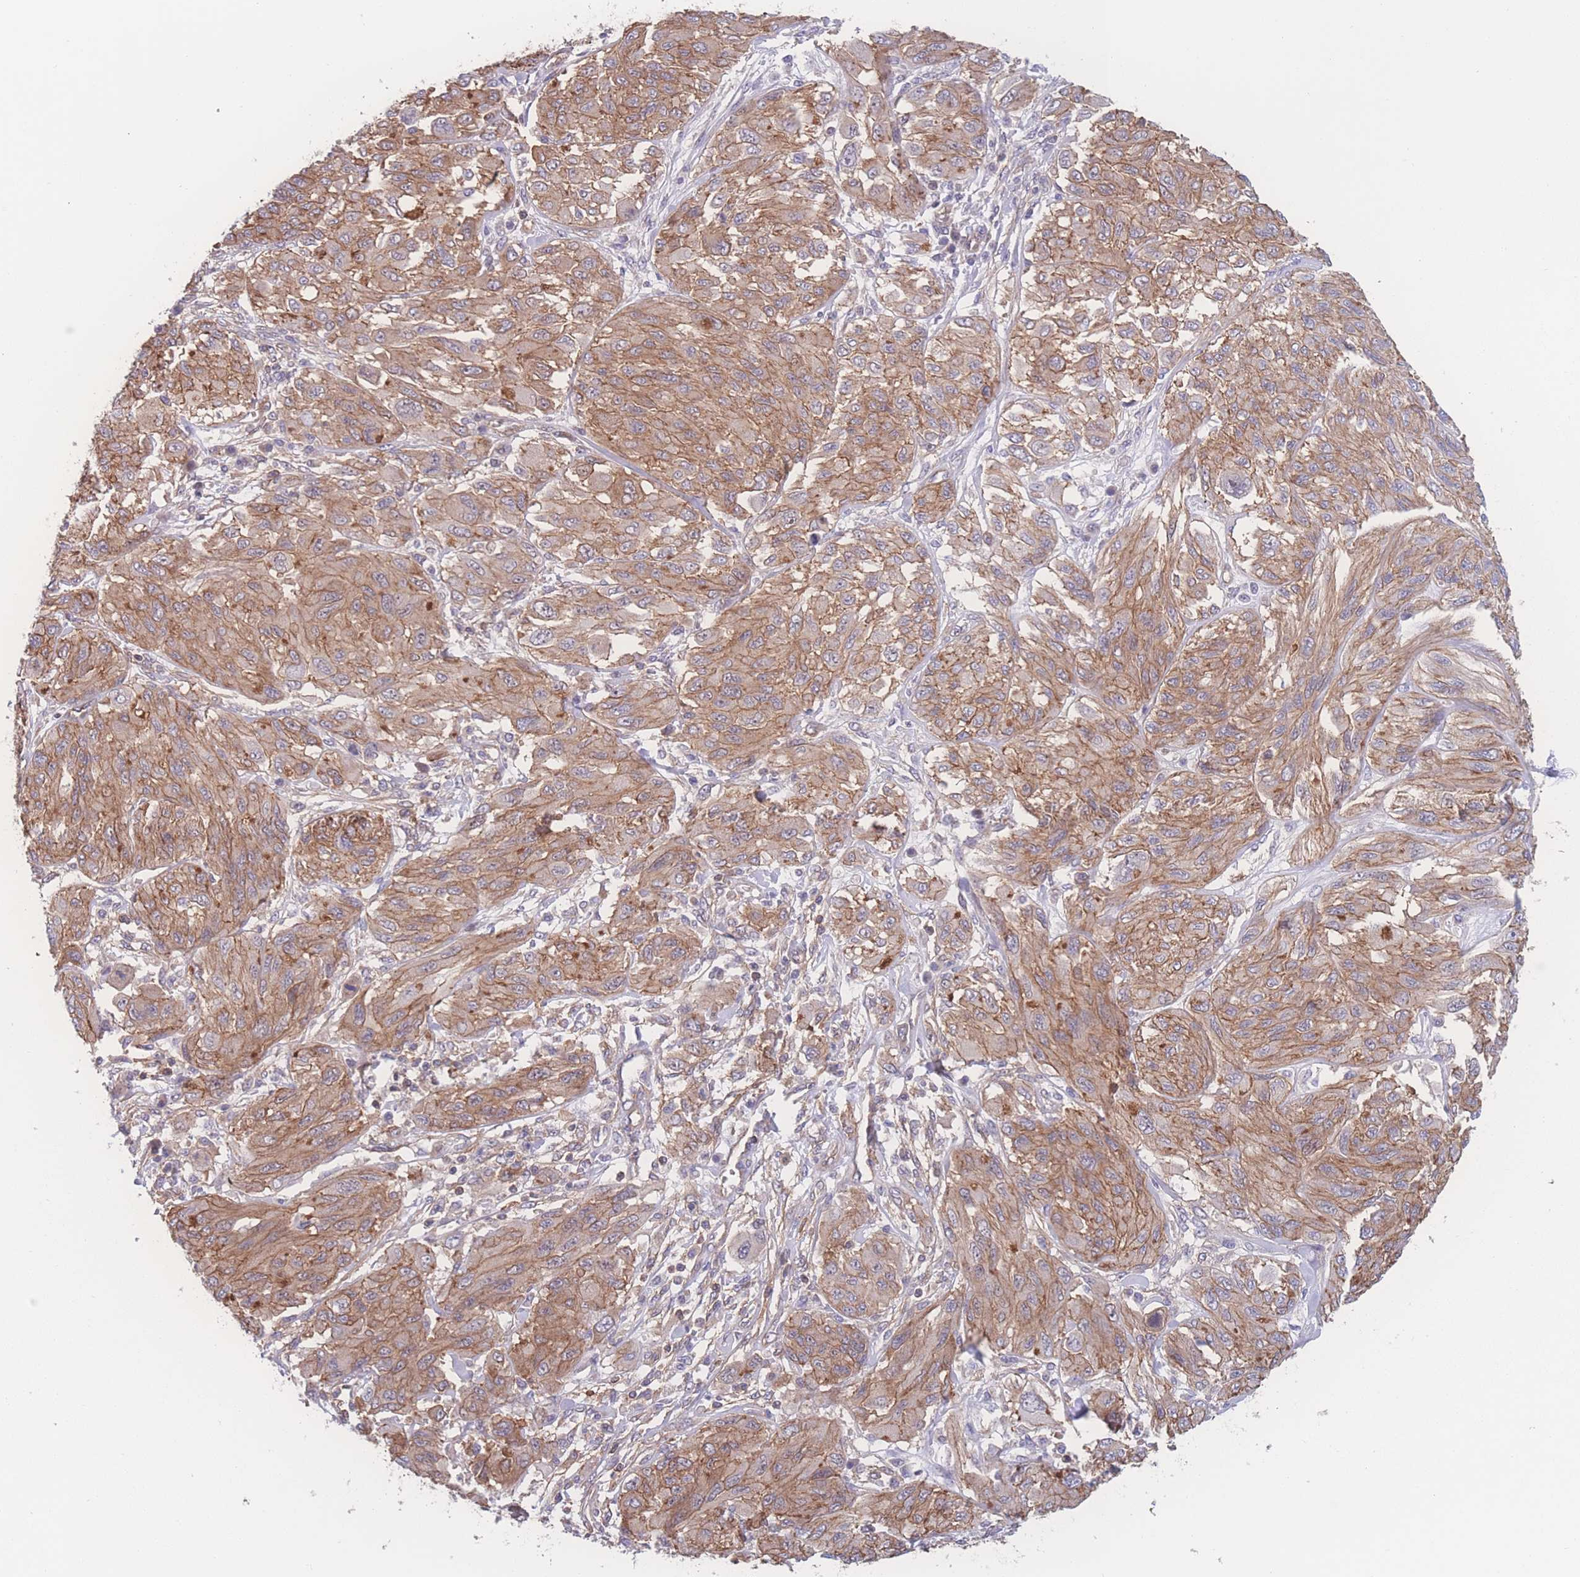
{"staining": {"intensity": "moderate", "quantity": ">75%", "location": "cytoplasmic/membranous"}, "tissue": "melanoma", "cell_type": "Tumor cells", "image_type": "cancer", "snomed": [{"axis": "morphology", "description": "Malignant melanoma, NOS"}, {"axis": "topography", "description": "Skin"}], "caption": "High-magnification brightfield microscopy of melanoma stained with DAB (3,3'-diaminobenzidine) (brown) and counterstained with hematoxylin (blue). tumor cells exhibit moderate cytoplasmic/membranous staining is present in about>75% of cells. Using DAB (3,3'-diaminobenzidine) (brown) and hematoxylin (blue) stains, captured at high magnification using brightfield microscopy.", "gene": "CFAP97", "patient": {"sex": "female", "age": 91}}